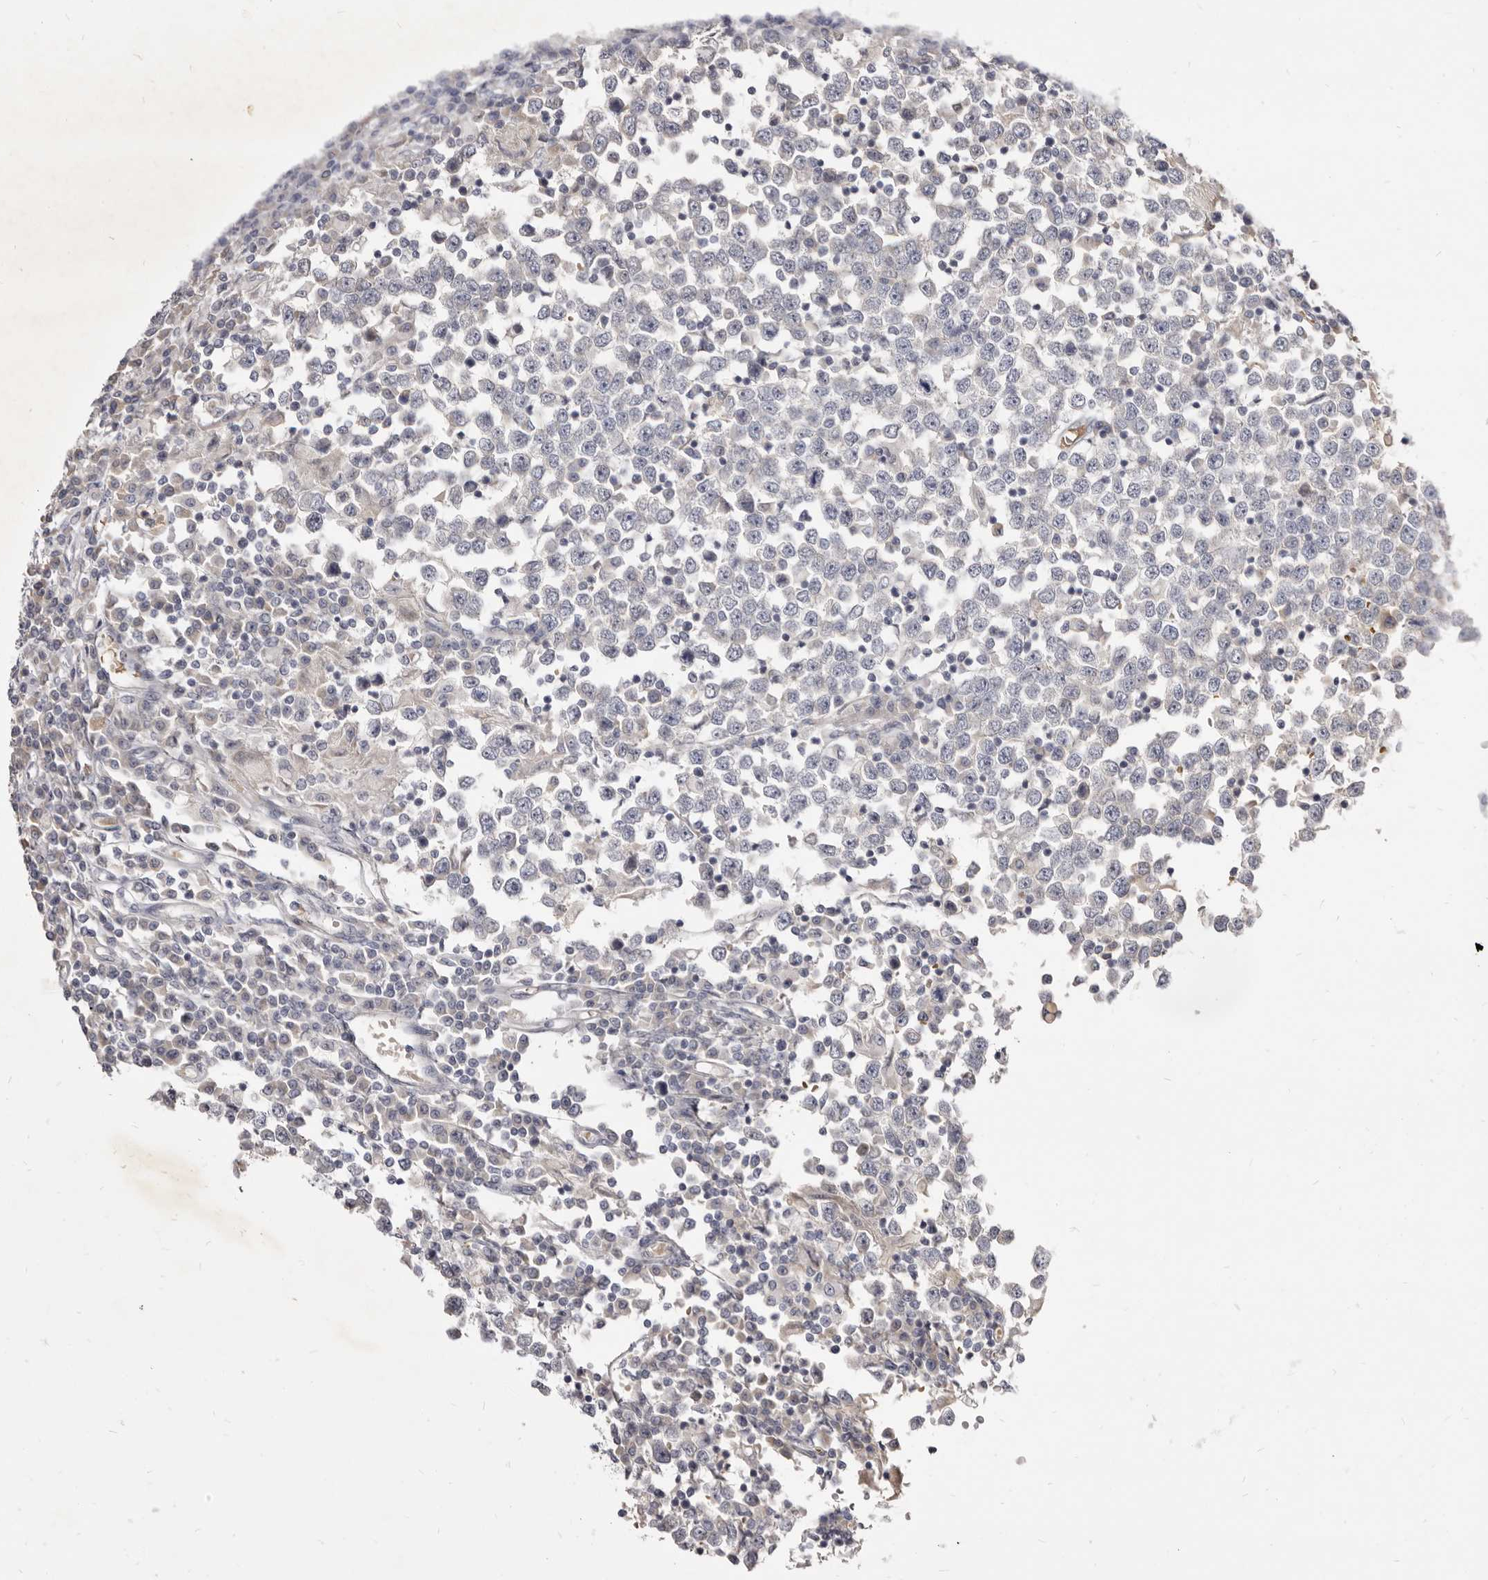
{"staining": {"intensity": "negative", "quantity": "none", "location": "none"}, "tissue": "testis cancer", "cell_type": "Tumor cells", "image_type": "cancer", "snomed": [{"axis": "morphology", "description": "Seminoma, NOS"}, {"axis": "topography", "description": "Testis"}], "caption": "Protein analysis of testis cancer reveals no significant positivity in tumor cells.", "gene": "KIF2B", "patient": {"sex": "male", "age": 65}}